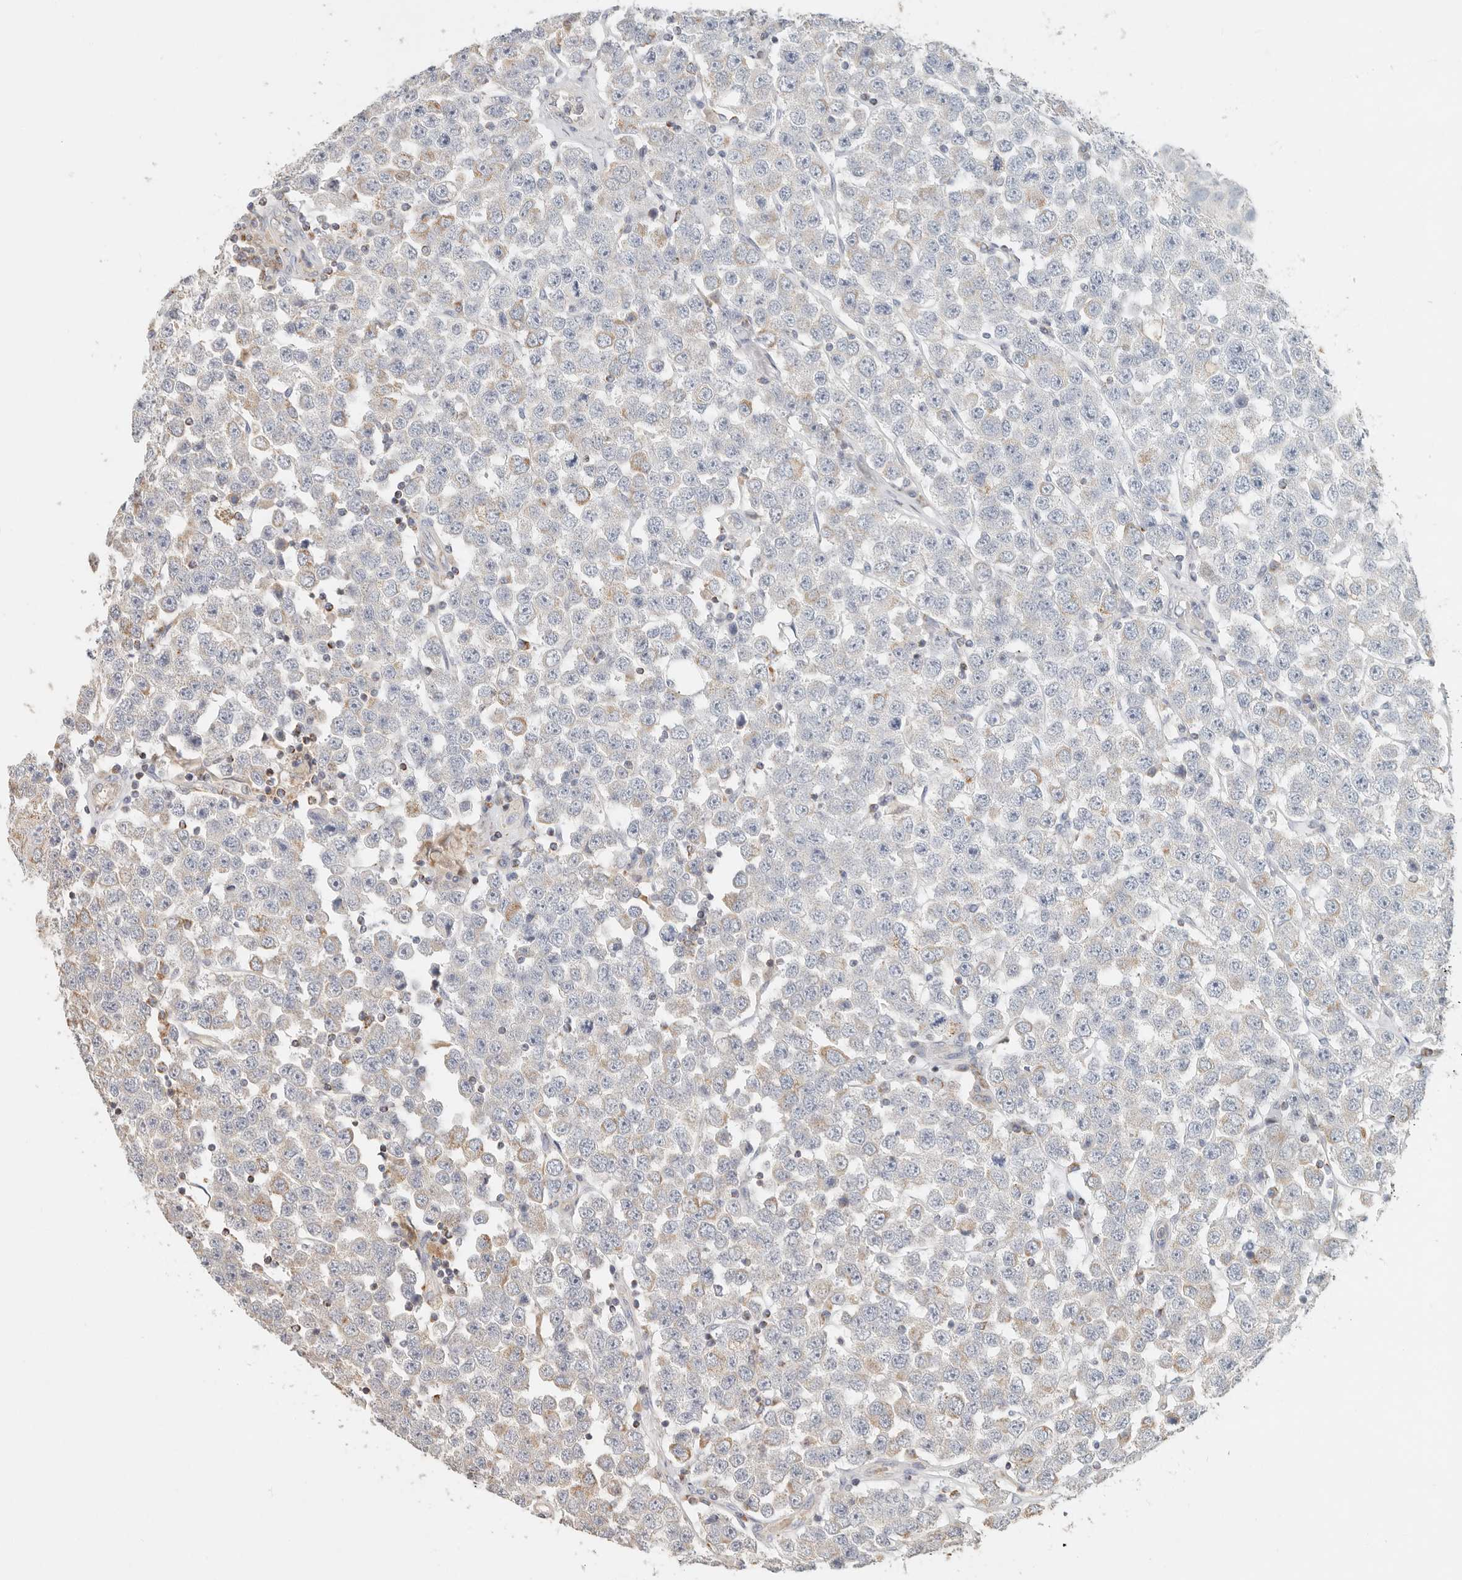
{"staining": {"intensity": "moderate", "quantity": "<25%", "location": "cytoplasmic/membranous"}, "tissue": "testis cancer", "cell_type": "Tumor cells", "image_type": "cancer", "snomed": [{"axis": "morphology", "description": "Seminoma, NOS"}, {"axis": "topography", "description": "Testis"}], "caption": "Testis cancer (seminoma) stained for a protein displays moderate cytoplasmic/membranous positivity in tumor cells.", "gene": "ARHGEF10L", "patient": {"sex": "male", "age": 28}}